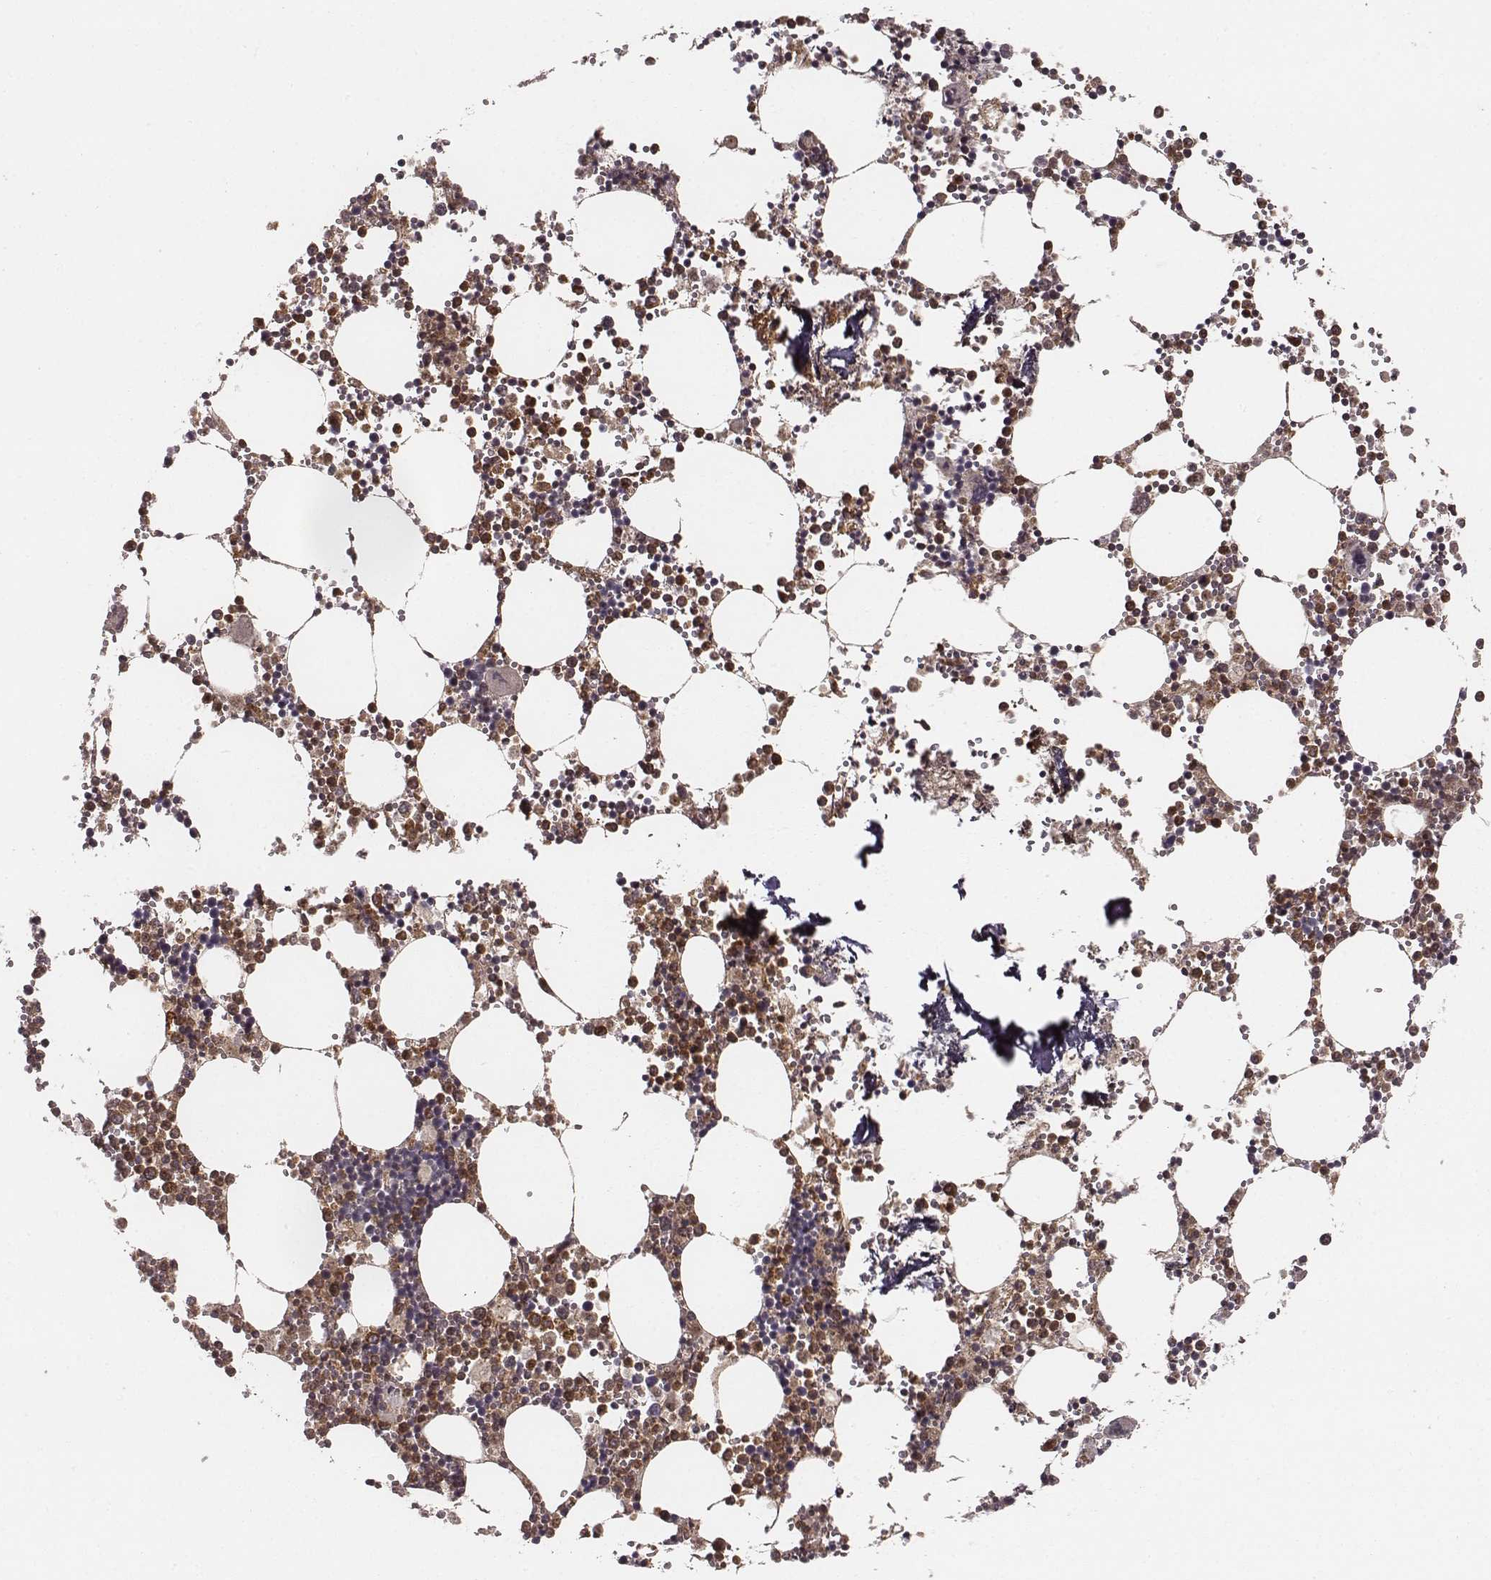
{"staining": {"intensity": "strong", "quantity": ">75%", "location": "cytoplasmic/membranous"}, "tissue": "bone marrow", "cell_type": "Hematopoietic cells", "image_type": "normal", "snomed": [{"axis": "morphology", "description": "Normal tissue, NOS"}, {"axis": "topography", "description": "Bone marrow"}], "caption": "This photomicrograph demonstrates IHC staining of normal human bone marrow, with high strong cytoplasmic/membranous expression in approximately >75% of hematopoietic cells.", "gene": "VPS26A", "patient": {"sex": "male", "age": 54}}